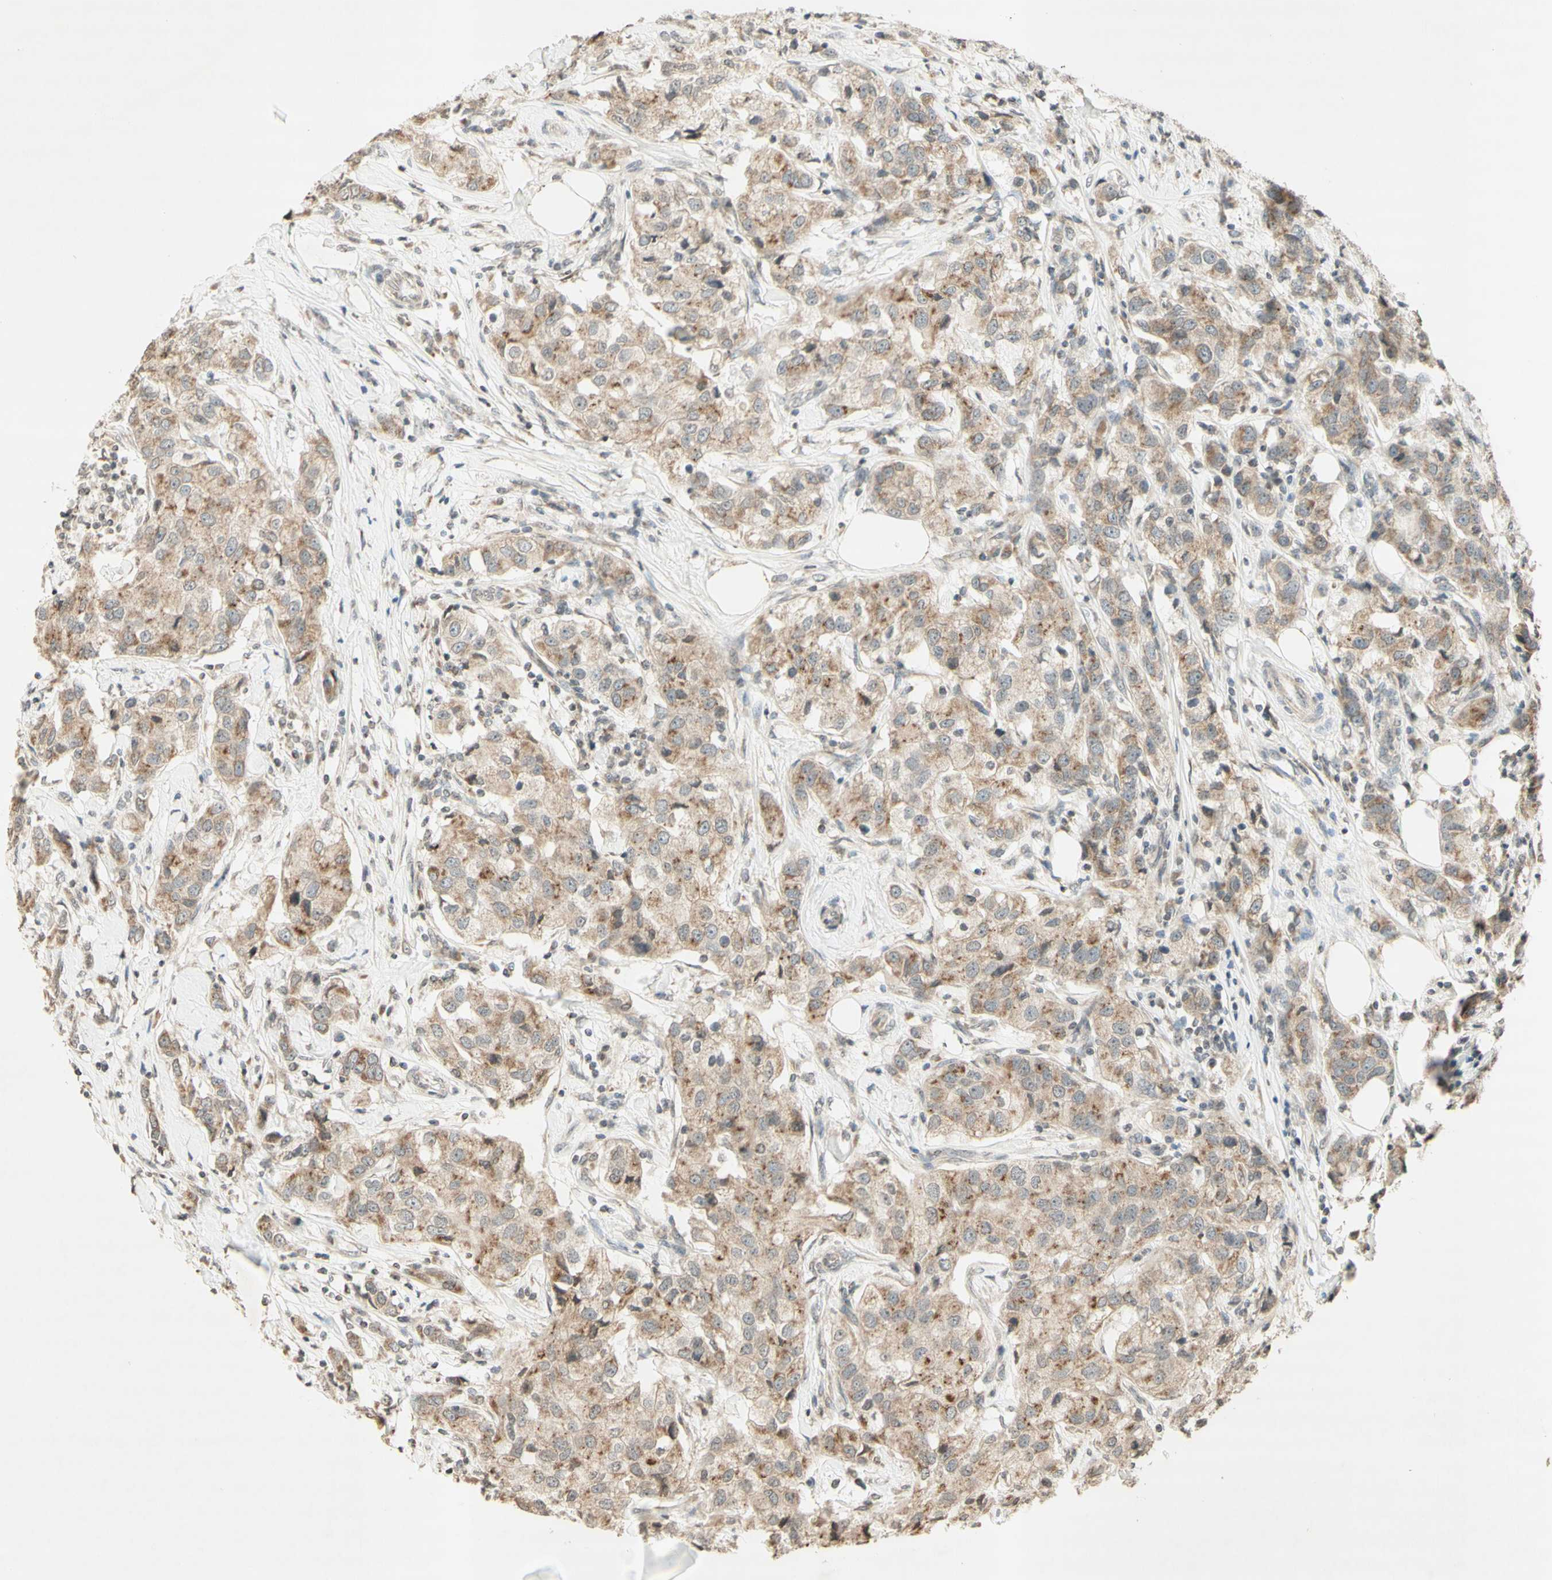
{"staining": {"intensity": "moderate", "quantity": "25%-75%", "location": "cytoplasmic/membranous"}, "tissue": "breast cancer", "cell_type": "Tumor cells", "image_type": "cancer", "snomed": [{"axis": "morphology", "description": "Duct carcinoma"}, {"axis": "topography", "description": "Breast"}], "caption": "Immunohistochemistry (DAB) staining of human breast invasive ductal carcinoma exhibits moderate cytoplasmic/membranous protein expression in approximately 25%-75% of tumor cells.", "gene": "CCNI", "patient": {"sex": "female", "age": 80}}